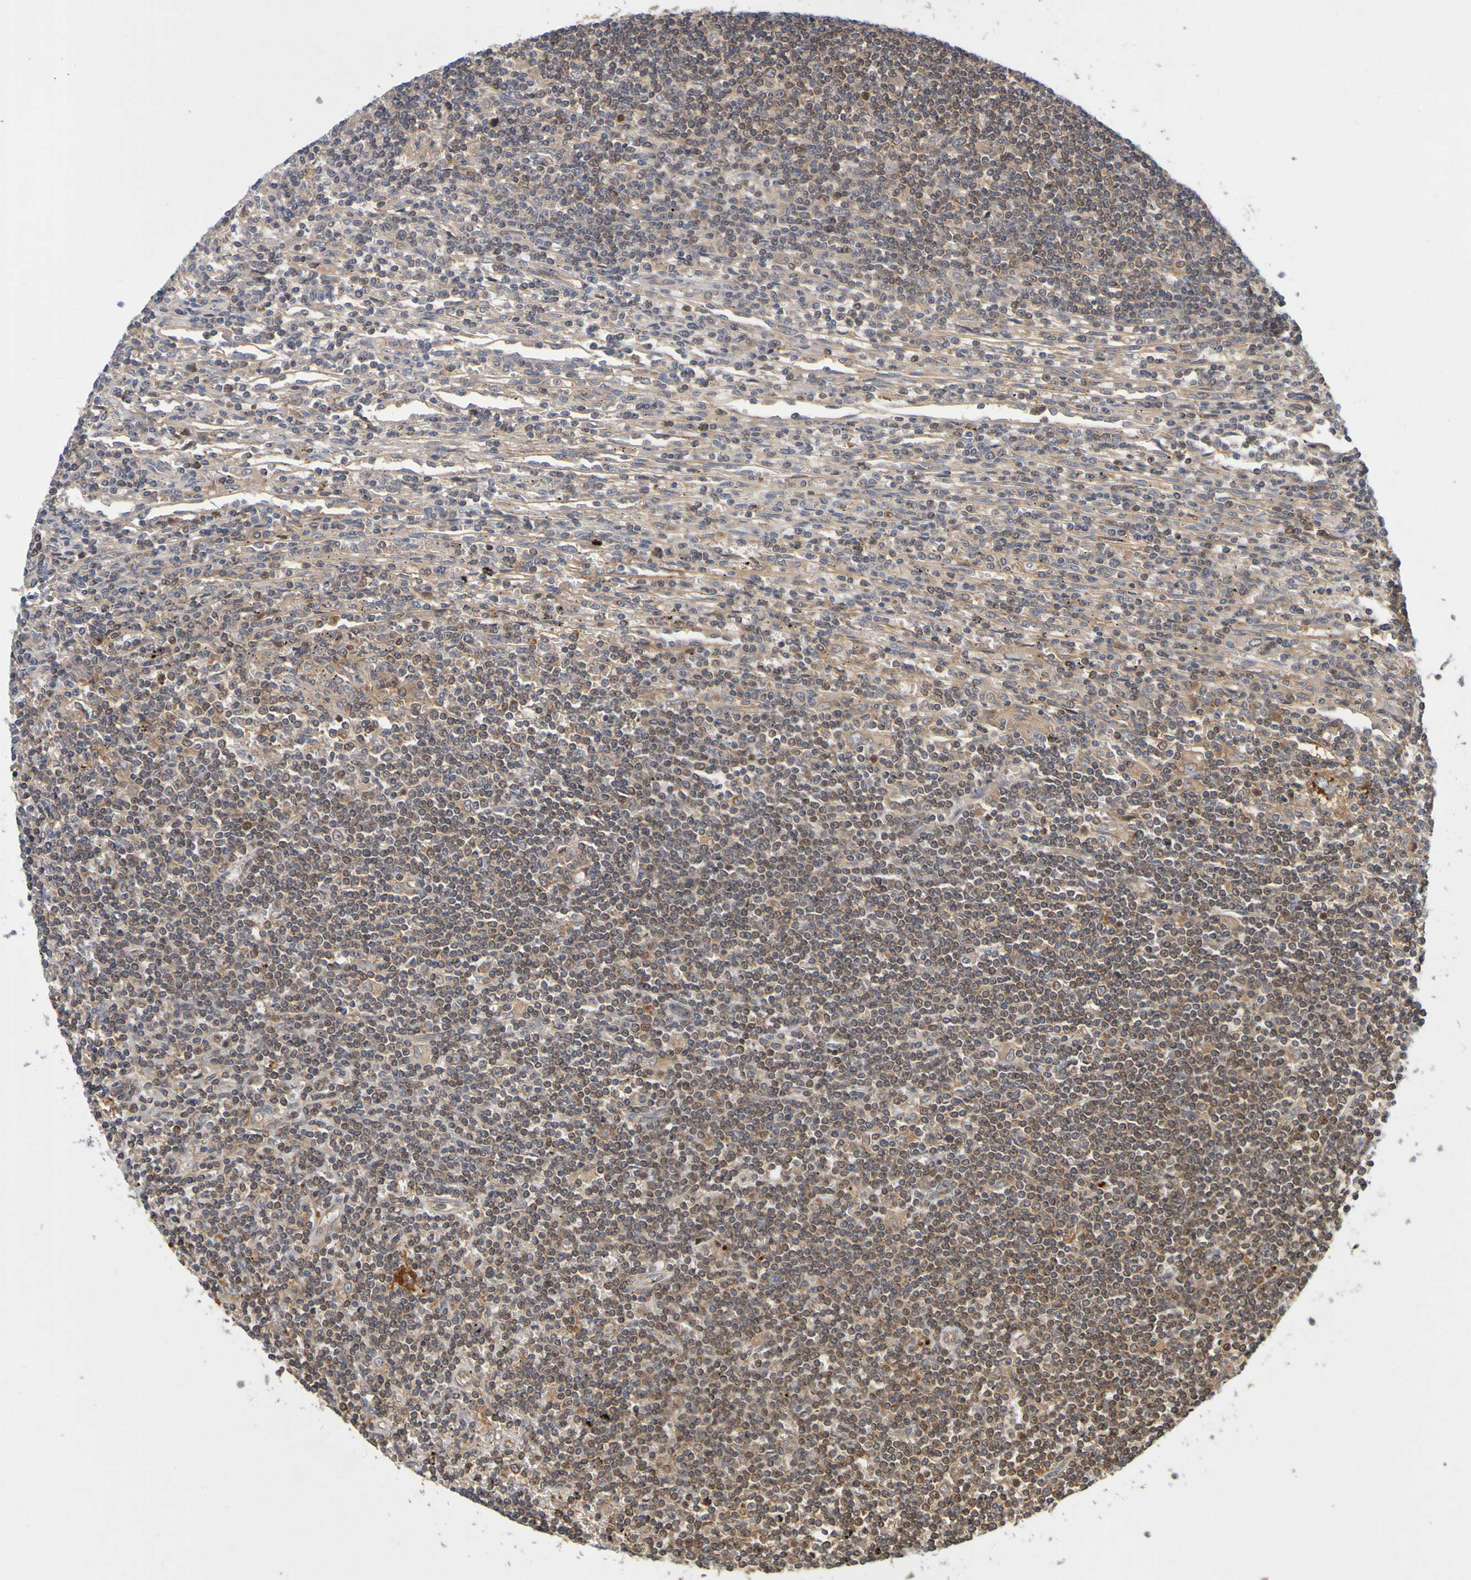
{"staining": {"intensity": "moderate", "quantity": "25%-75%", "location": "cytoplasmic/membranous"}, "tissue": "lymphoma", "cell_type": "Tumor cells", "image_type": "cancer", "snomed": [{"axis": "morphology", "description": "Malignant lymphoma, non-Hodgkin's type, Low grade"}, {"axis": "topography", "description": "Spleen"}], "caption": "There is medium levels of moderate cytoplasmic/membranous positivity in tumor cells of lymphoma, as demonstrated by immunohistochemical staining (brown color).", "gene": "OCRL", "patient": {"sex": "male", "age": 76}}